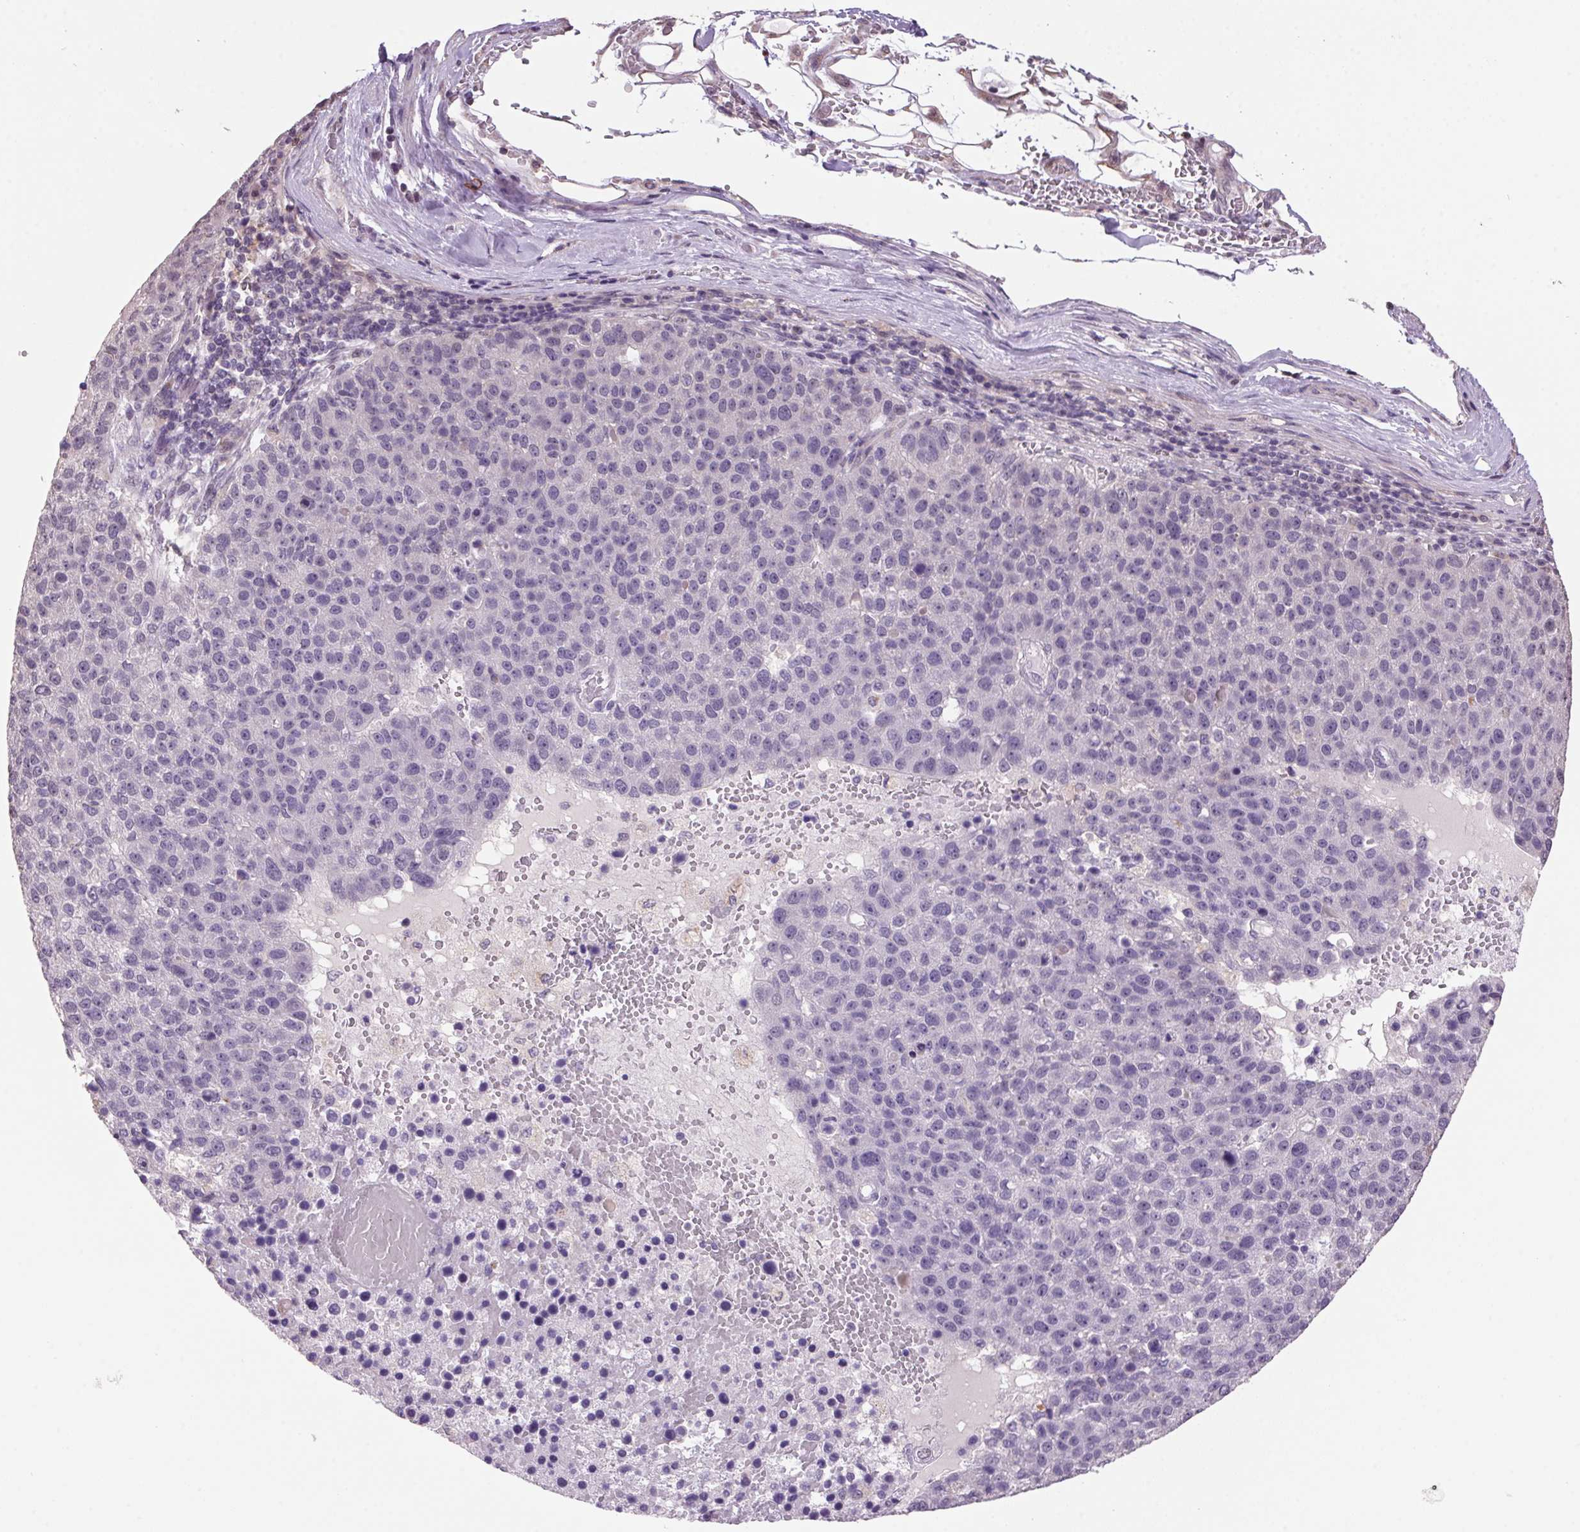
{"staining": {"intensity": "negative", "quantity": "none", "location": "none"}, "tissue": "pancreatic cancer", "cell_type": "Tumor cells", "image_type": "cancer", "snomed": [{"axis": "morphology", "description": "Adenocarcinoma, NOS"}, {"axis": "topography", "description": "Pancreas"}], "caption": "DAB immunohistochemical staining of human pancreatic adenocarcinoma displays no significant staining in tumor cells.", "gene": "VWA3B", "patient": {"sex": "female", "age": 61}}